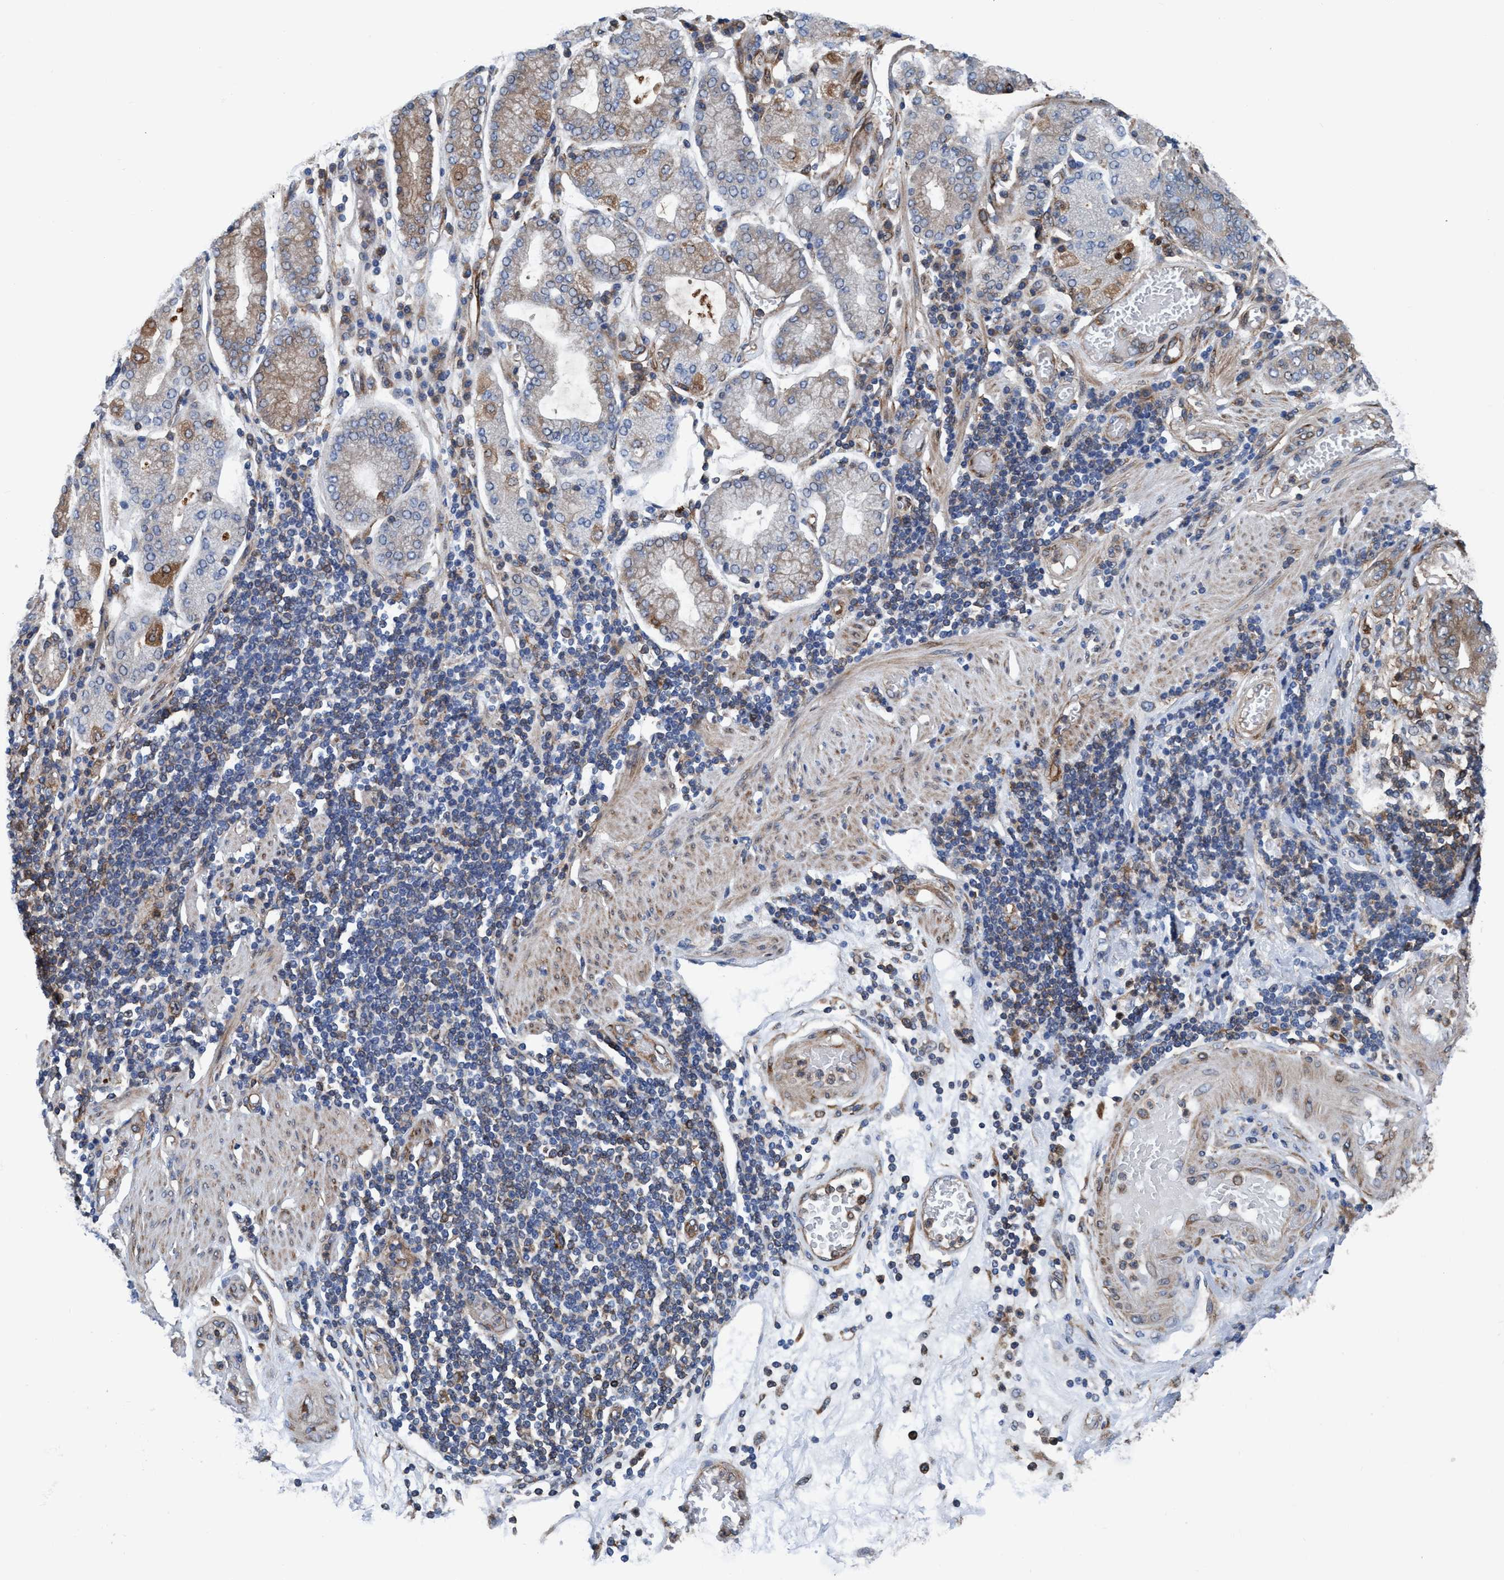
{"staining": {"intensity": "moderate", "quantity": "<25%", "location": "cytoplasmic/membranous"}, "tissue": "stomach cancer", "cell_type": "Tumor cells", "image_type": "cancer", "snomed": [{"axis": "morphology", "description": "Adenocarcinoma, NOS"}, {"axis": "topography", "description": "Stomach"}], "caption": "Stomach cancer (adenocarcinoma) was stained to show a protein in brown. There is low levels of moderate cytoplasmic/membranous positivity in about <25% of tumor cells.", "gene": "NMT1", "patient": {"sex": "female", "age": 73}}